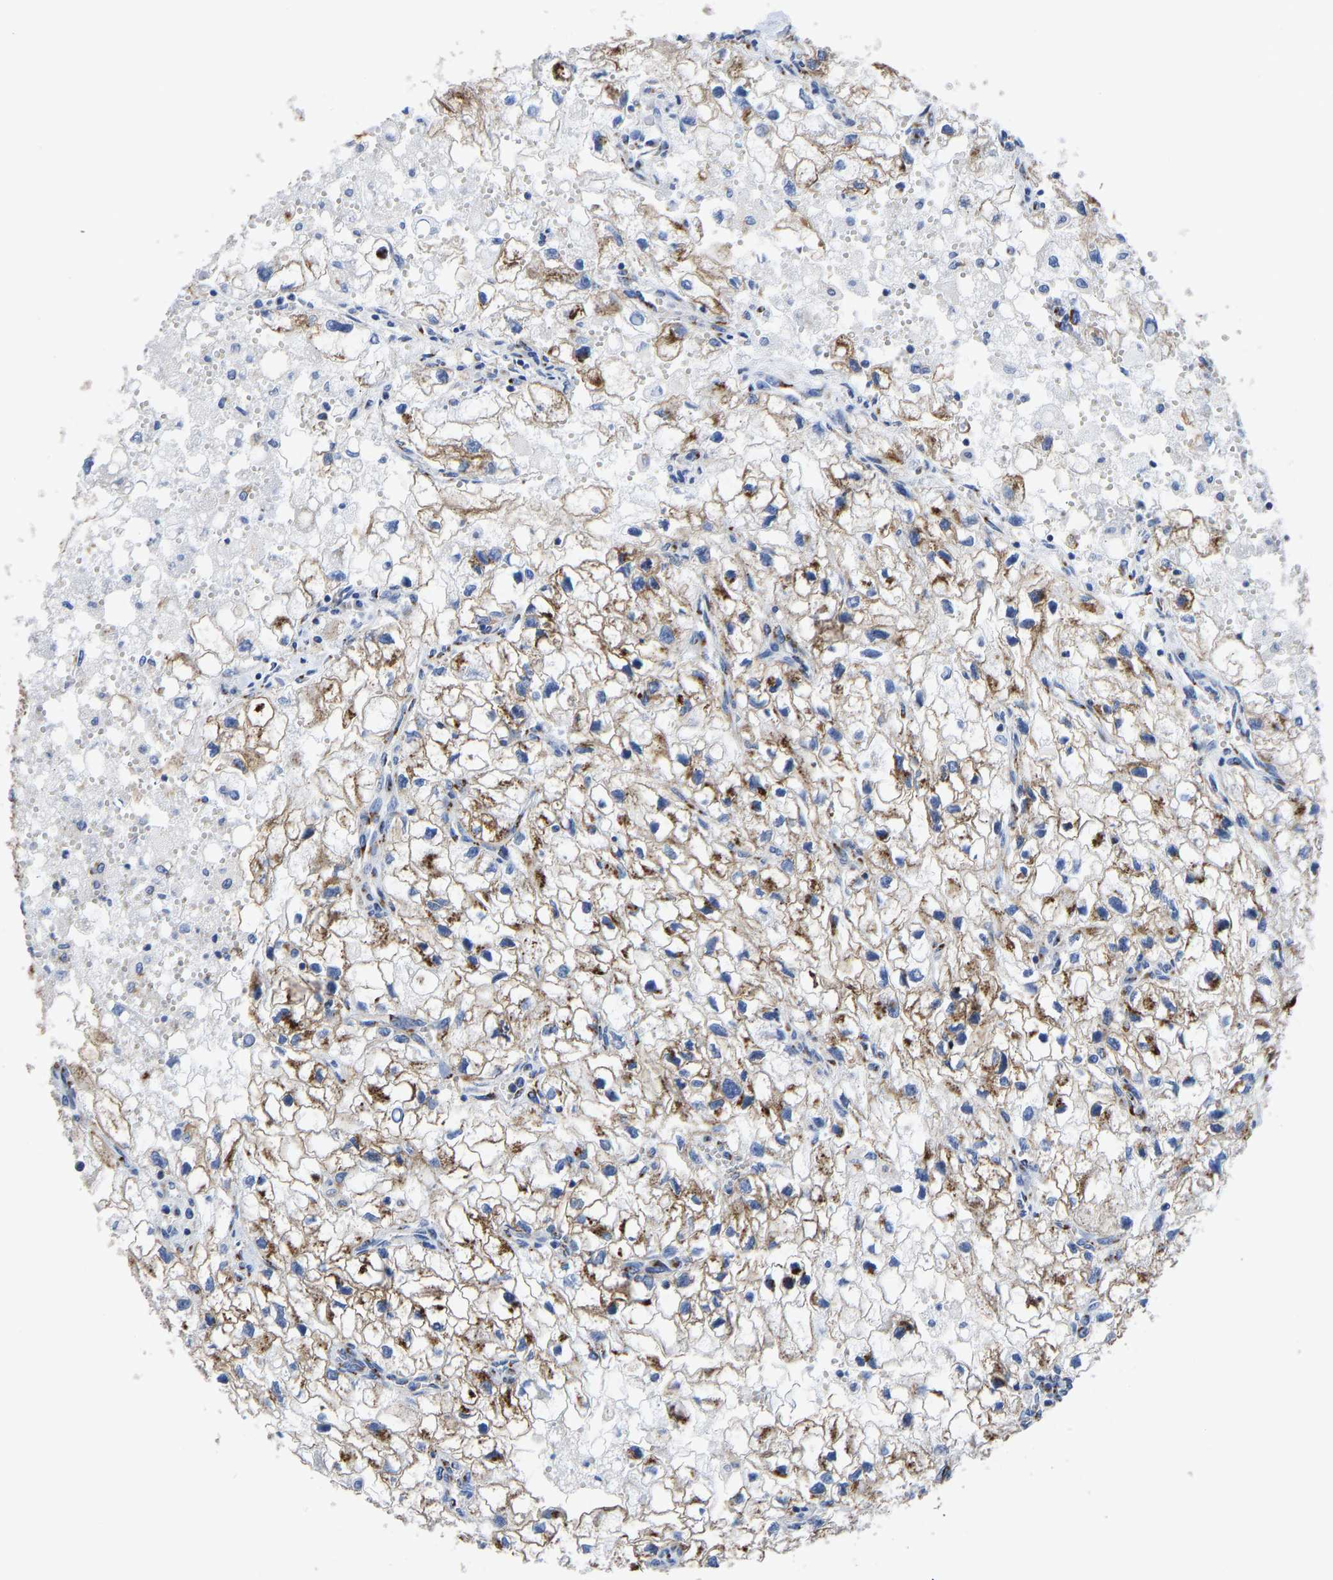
{"staining": {"intensity": "moderate", "quantity": ">75%", "location": "cytoplasmic/membranous"}, "tissue": "renal cancer", "cell_type": "Tumor cells", "image_type": "cancer", "snomed": [{"axis": "morphology", "description": "Adenocarcinoma, NOS"}, {"axis": "topography", "description": "Kidney"}], "caption": "Immunohistochemical staining of renal cancer (adenocarcinoma) shows moderate cytoplasmic/membranous protein positivity in approximately >75% of tumor cells.", "gene": "TMEM87A", "patient": {"sex": "female", "age": 70}}